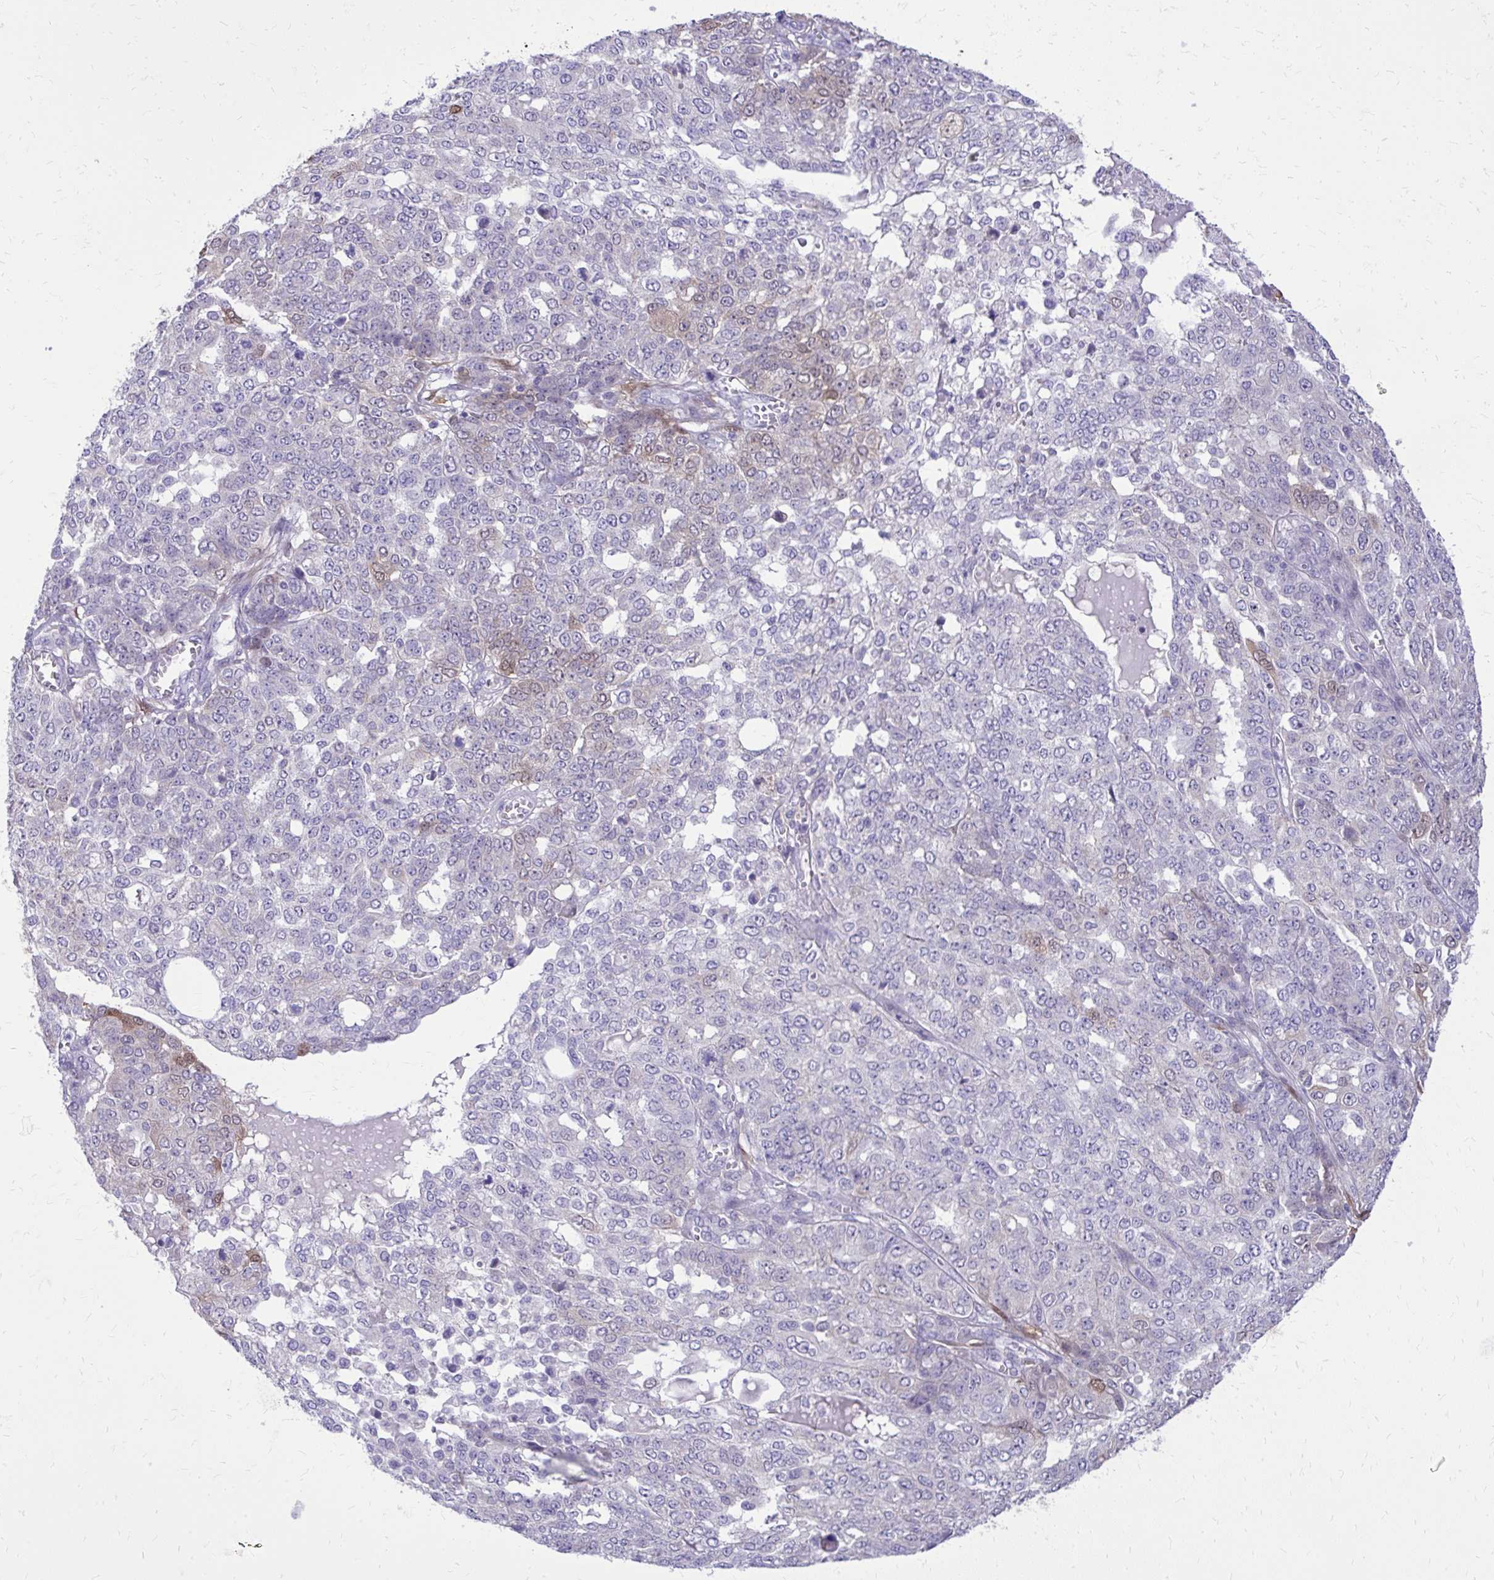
{"staining": {"intensity": "weak", "quantity": "<25%", "location": "cytoplasmic/membranous,nuclear"}, "tissue": "ovarian cancer", "cell_type": "Tumor cells", "image_type": "cancer", "snomed": [{"axis": "morphology", "description": "Cystadenocarcinoma, serous, NOS"}, {"axis": "topography", "description": "Soft tissue"}, {"axis": "topography", "description": "Ovary"}], "caption": "Immunohistochemistry (IHC) of human serous cystadenocarcinoma (ovarian) demonstrates no expression in tumor cells.", "gene": "NNMT", "patient": {"sex": "female", "age": 57}}